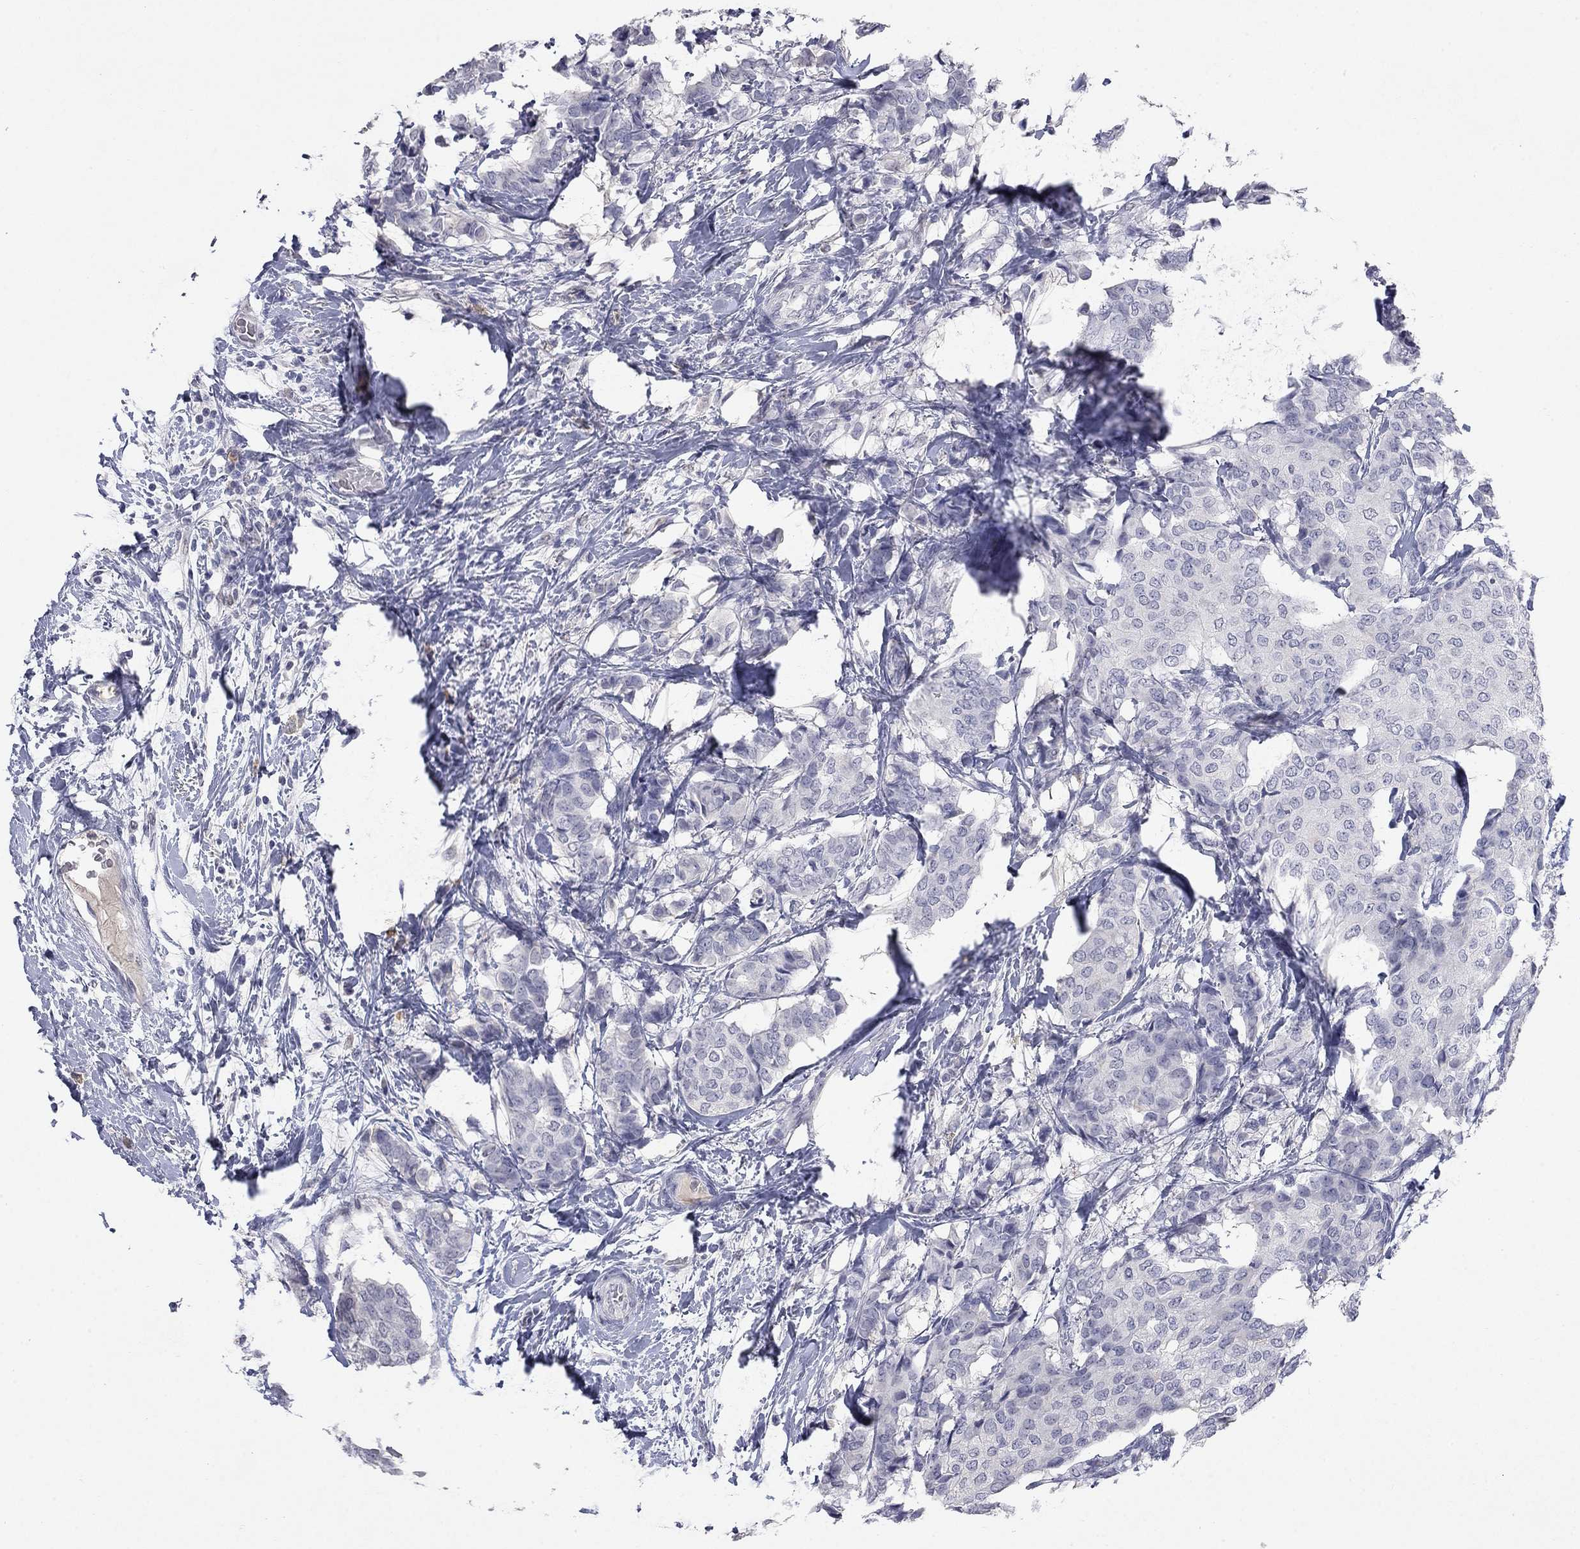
{"staining": {"intensity": "negative", "quantity": "none", "location": "none"}, "tissue": "breast cancer", "cell_type": "Tumor cells", "image_type": "cancer", "snomed": [{"axis": "morphology", "description": "Duct carcinoma"}, {"axis": "topography", "description": "Breast"}], "caption": "An immunohistochemistry histopathology image of breast cancer (invasive ductal carcinoma) is shown. There is no staining in tumor cells of breast cancer (invasive ductal carcinoma).", "gene": "SLC51A", "patient": {"sex": "female", "age": 75}}